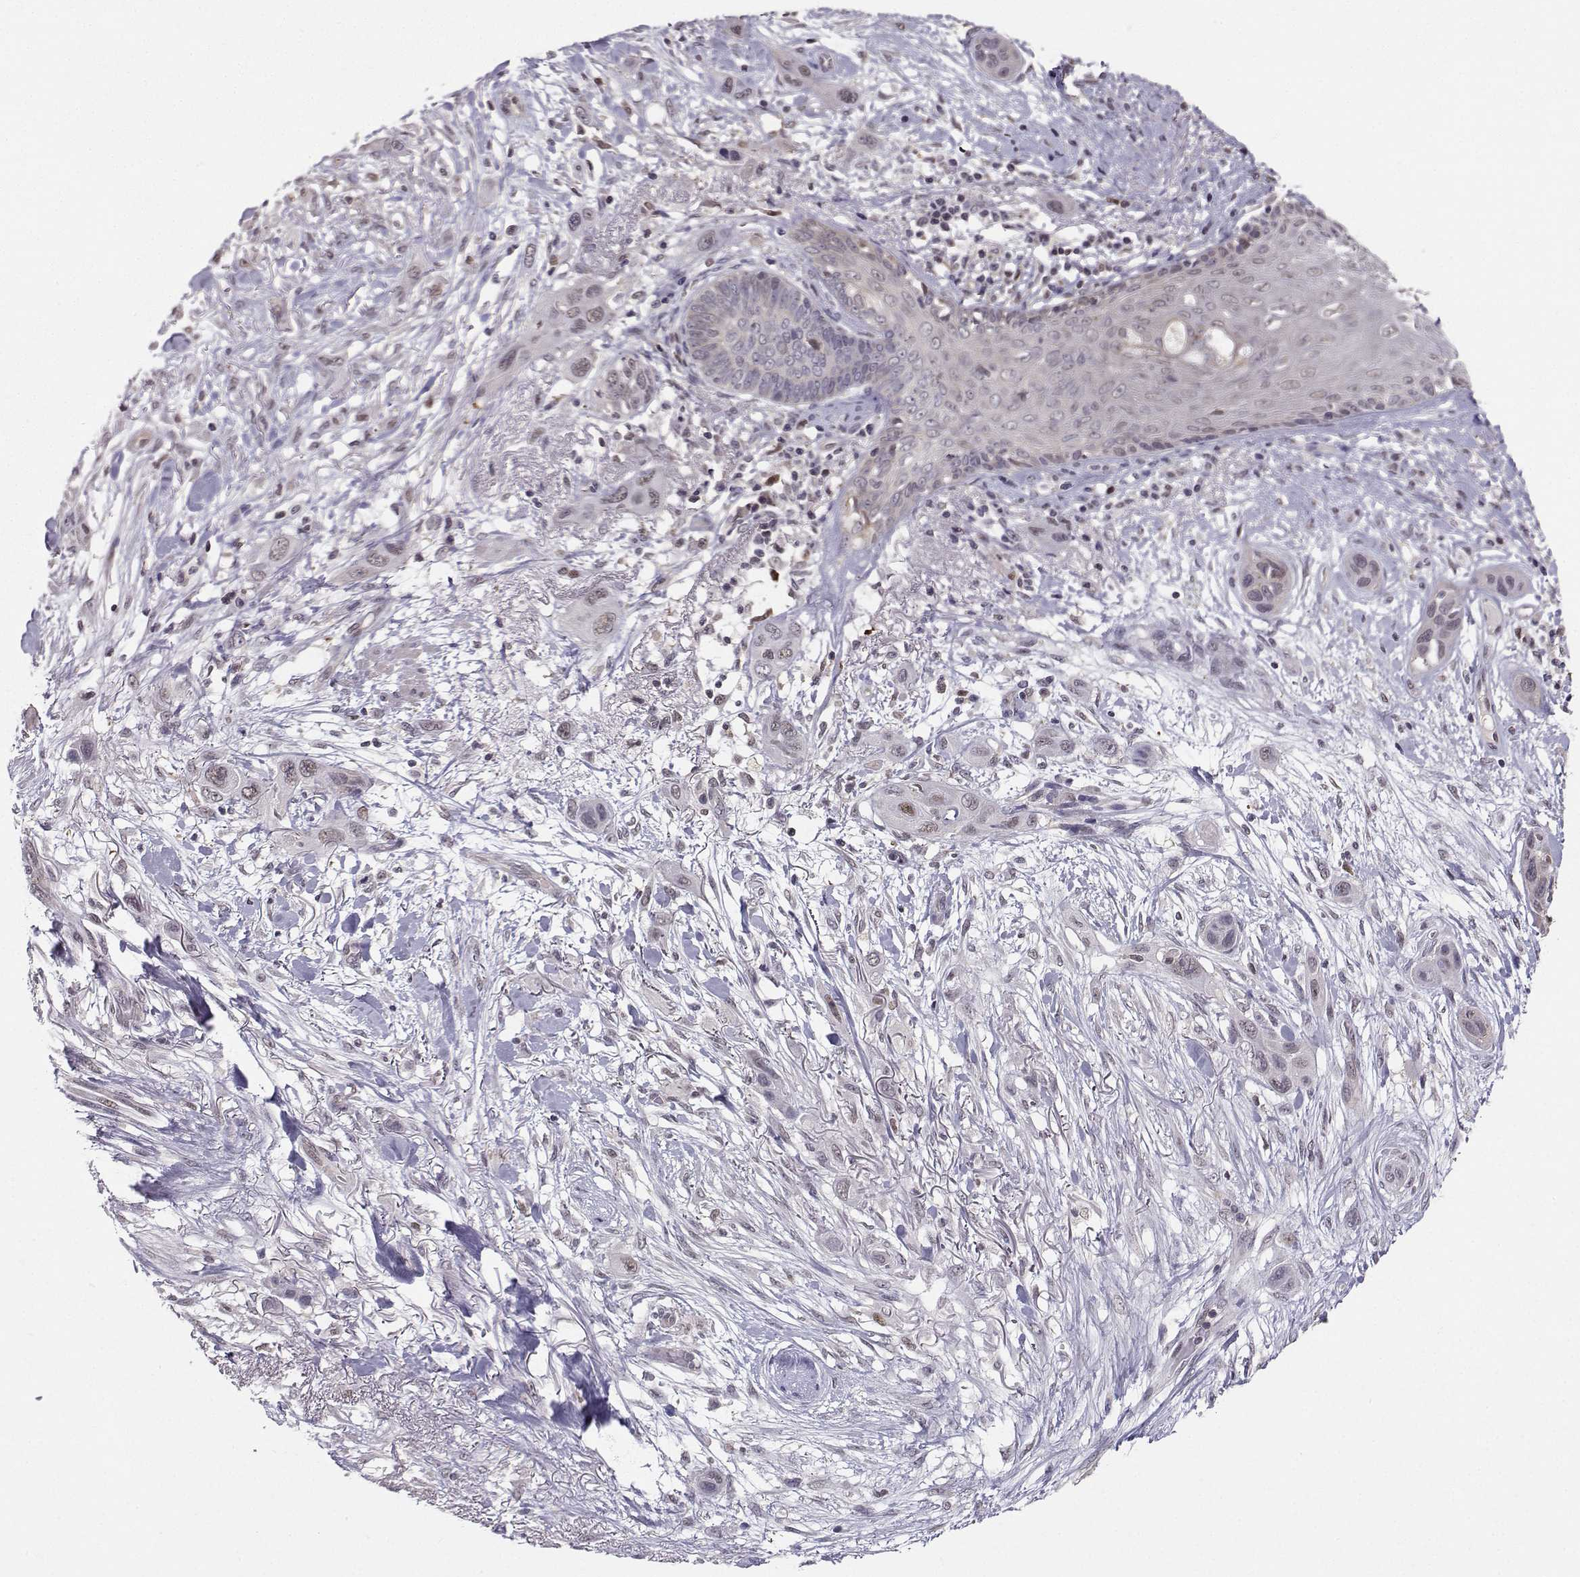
{"staining": {"intensity": "weak", "quantity": "<25%", "location": "nuclear"}, "tissue": "skin cancer", "cell_type": "Tumor cells", "image_type": "cancer", "snomed": [{"axis": "morphology", "description": "Squamous cell carcinoma, NOS"}, {"axis": "topography", "description": "Skin"}], "caption": "Skin squamous cell carcinoma was stained to show a protein in brown. There is no significant staining in tumor cells. The staining is performed using DAB brown chromogen with nuclei counter-stained in using hematoxylin.", "gene": "PKP2", "patient": {"sex": "male", "age": 79}}